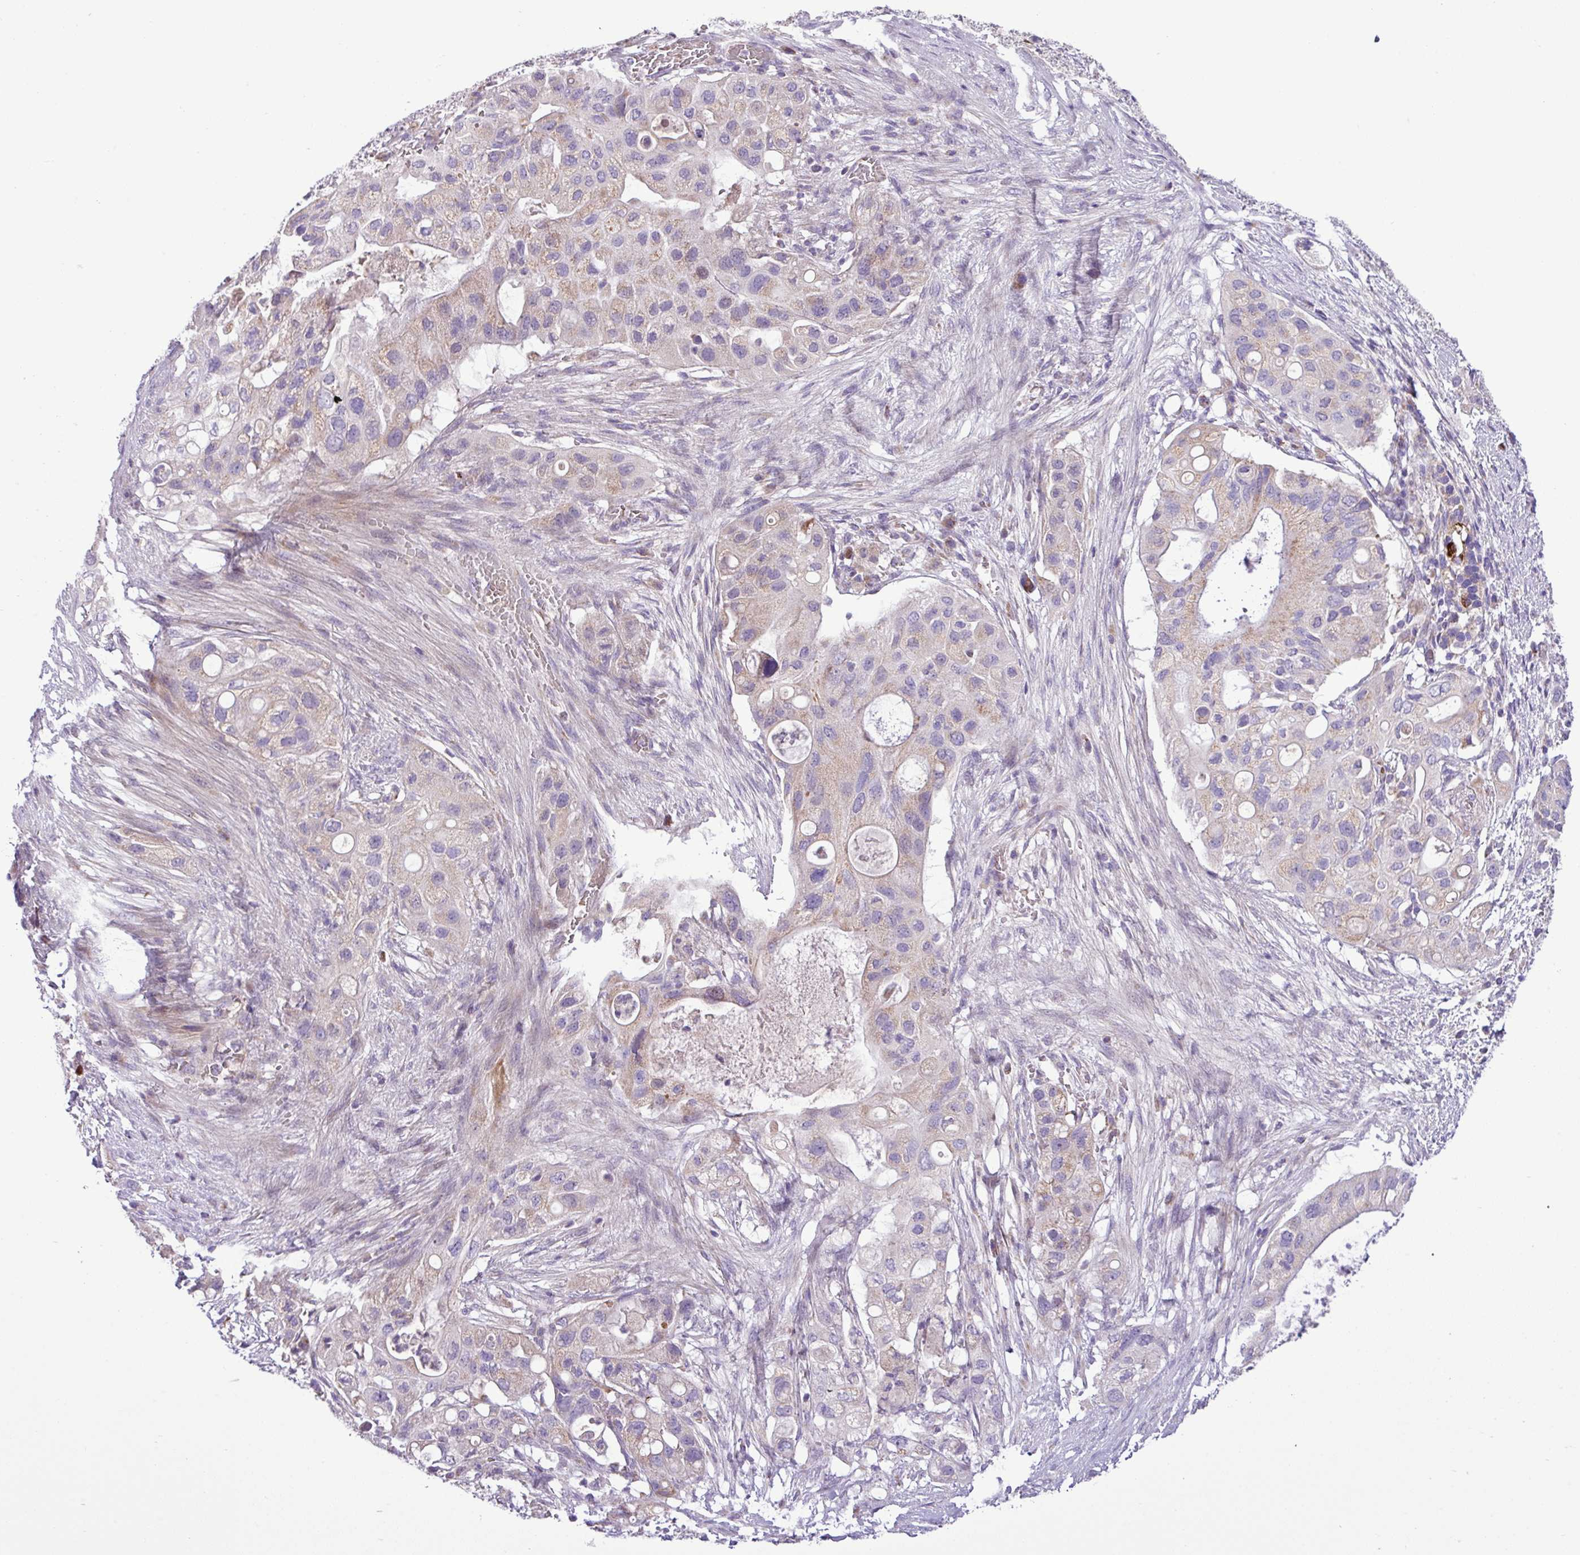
{"staining": {"intensity": "weak", "quantity": "25%-75%", "location": "cytoplasmic/membranous"}, "tissue": "pancreatic cancer", "cell_type": "Tumor cells", "image_type": "cancer", "snomed": [{"axis": "morphology", "description": "Adenocarcinoma, NOS"}, {"axis": "topography", "description": "Pancreas"}], "caption": "Immunohistochemistry (IHC) (DAB) staining of human adenocarcinoma (pancreatic) demonstrates weak cytoplasmic/membranous protein staining in approximately 25%-75% of tumor cells. The staining is performed using DAB brown chromogen to label protein expression. The nuclei are counter-stained blue using hematoxylin.", "gene": "FAM183A", "patient": {"sex": "female", "age": 72}}